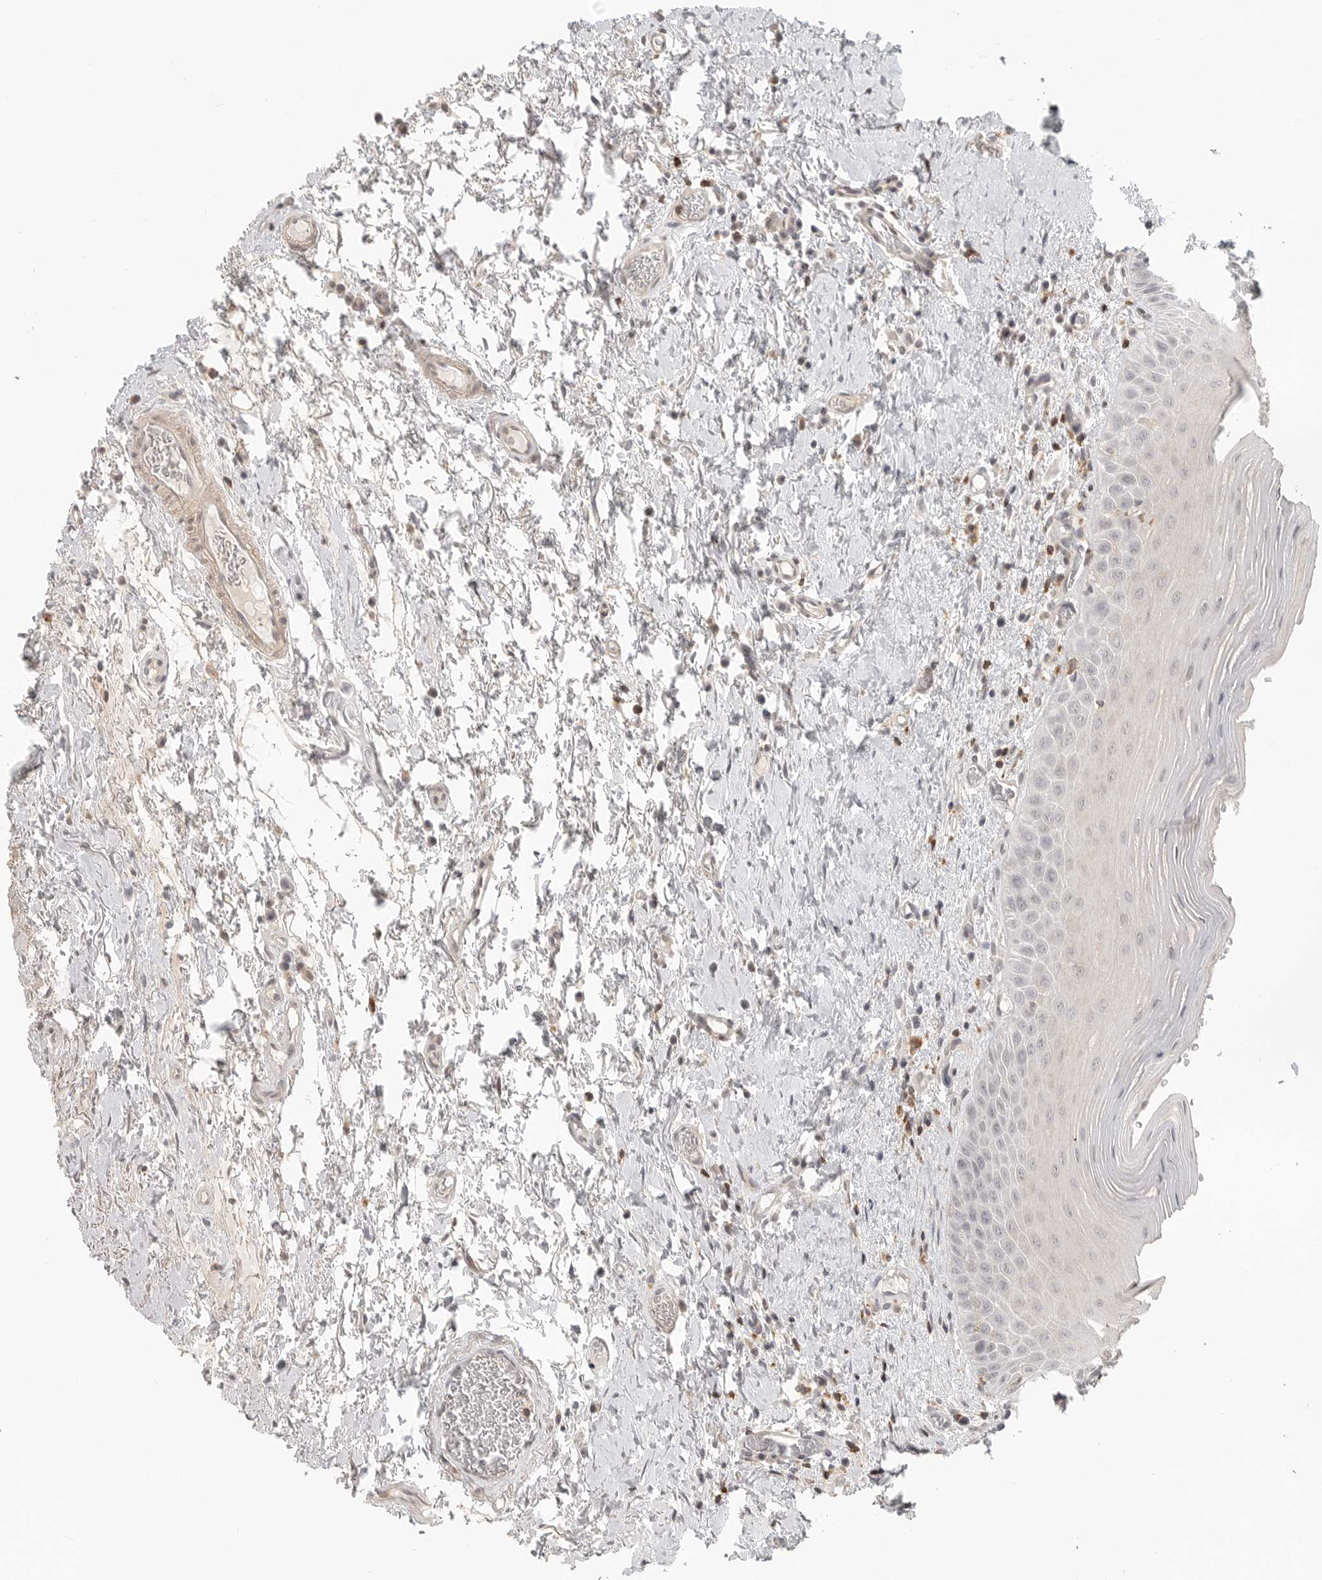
{"staining": {"intensity": "negative", "quantity": "none", "location": "none"}, "tissue": "oral mucosa", "cell_type": "Squamous epithelial cells", "image_type": "normal", "snomed": [{"axis": "morphology", "description": "Normal tissue, NOS"}, {"axis": "topography", "description": "Oral tissue"}], "caption": "Immunohistochemical staining of benign oral mucosa reveals no significant positivity in squamous epithelial cells.", "gene": "SH3KBP1", "patient": {"sex": "male", "age": 82}}